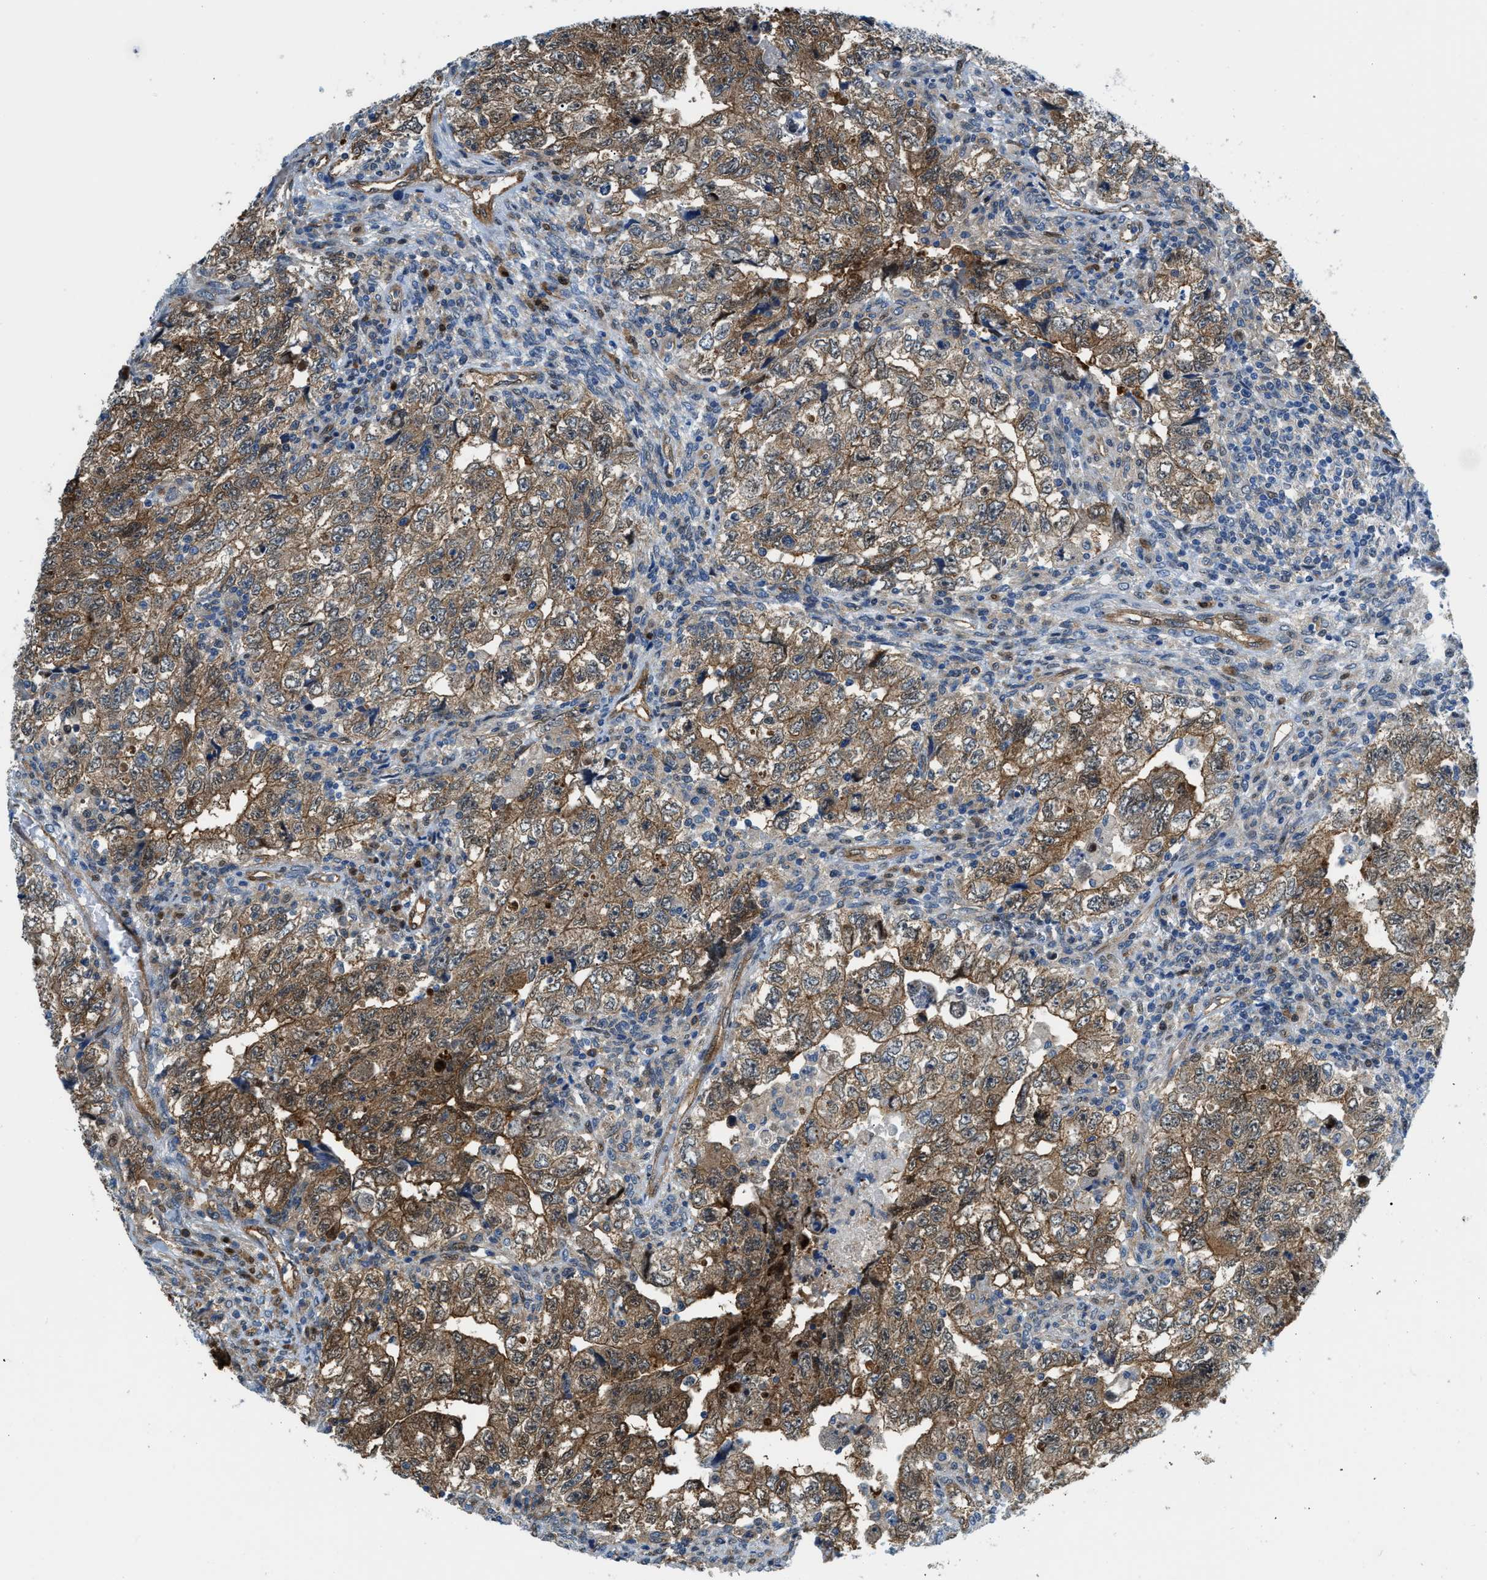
{"staining": {"intensity": "moderate", "quantity": ">75%", "location": "cytoplasmic/membranous"}, "tissue": "testis cancer", "cell_type": "Tumor cells", "image_type": "cancer", "snomed": [{"axis": "morphology", "description": "Seminoma, NOS"}, {"axis": "topography", "description": "Testis"}], "caption": "About >75% of tumor cells in human testis seminoma demonstrate moderate cytoplasmic/membranous protein positivity as visualized by brown immunohistochemical staining.", "gene": "YWHAE", "patient": {"sex": "male", "age": 22}}